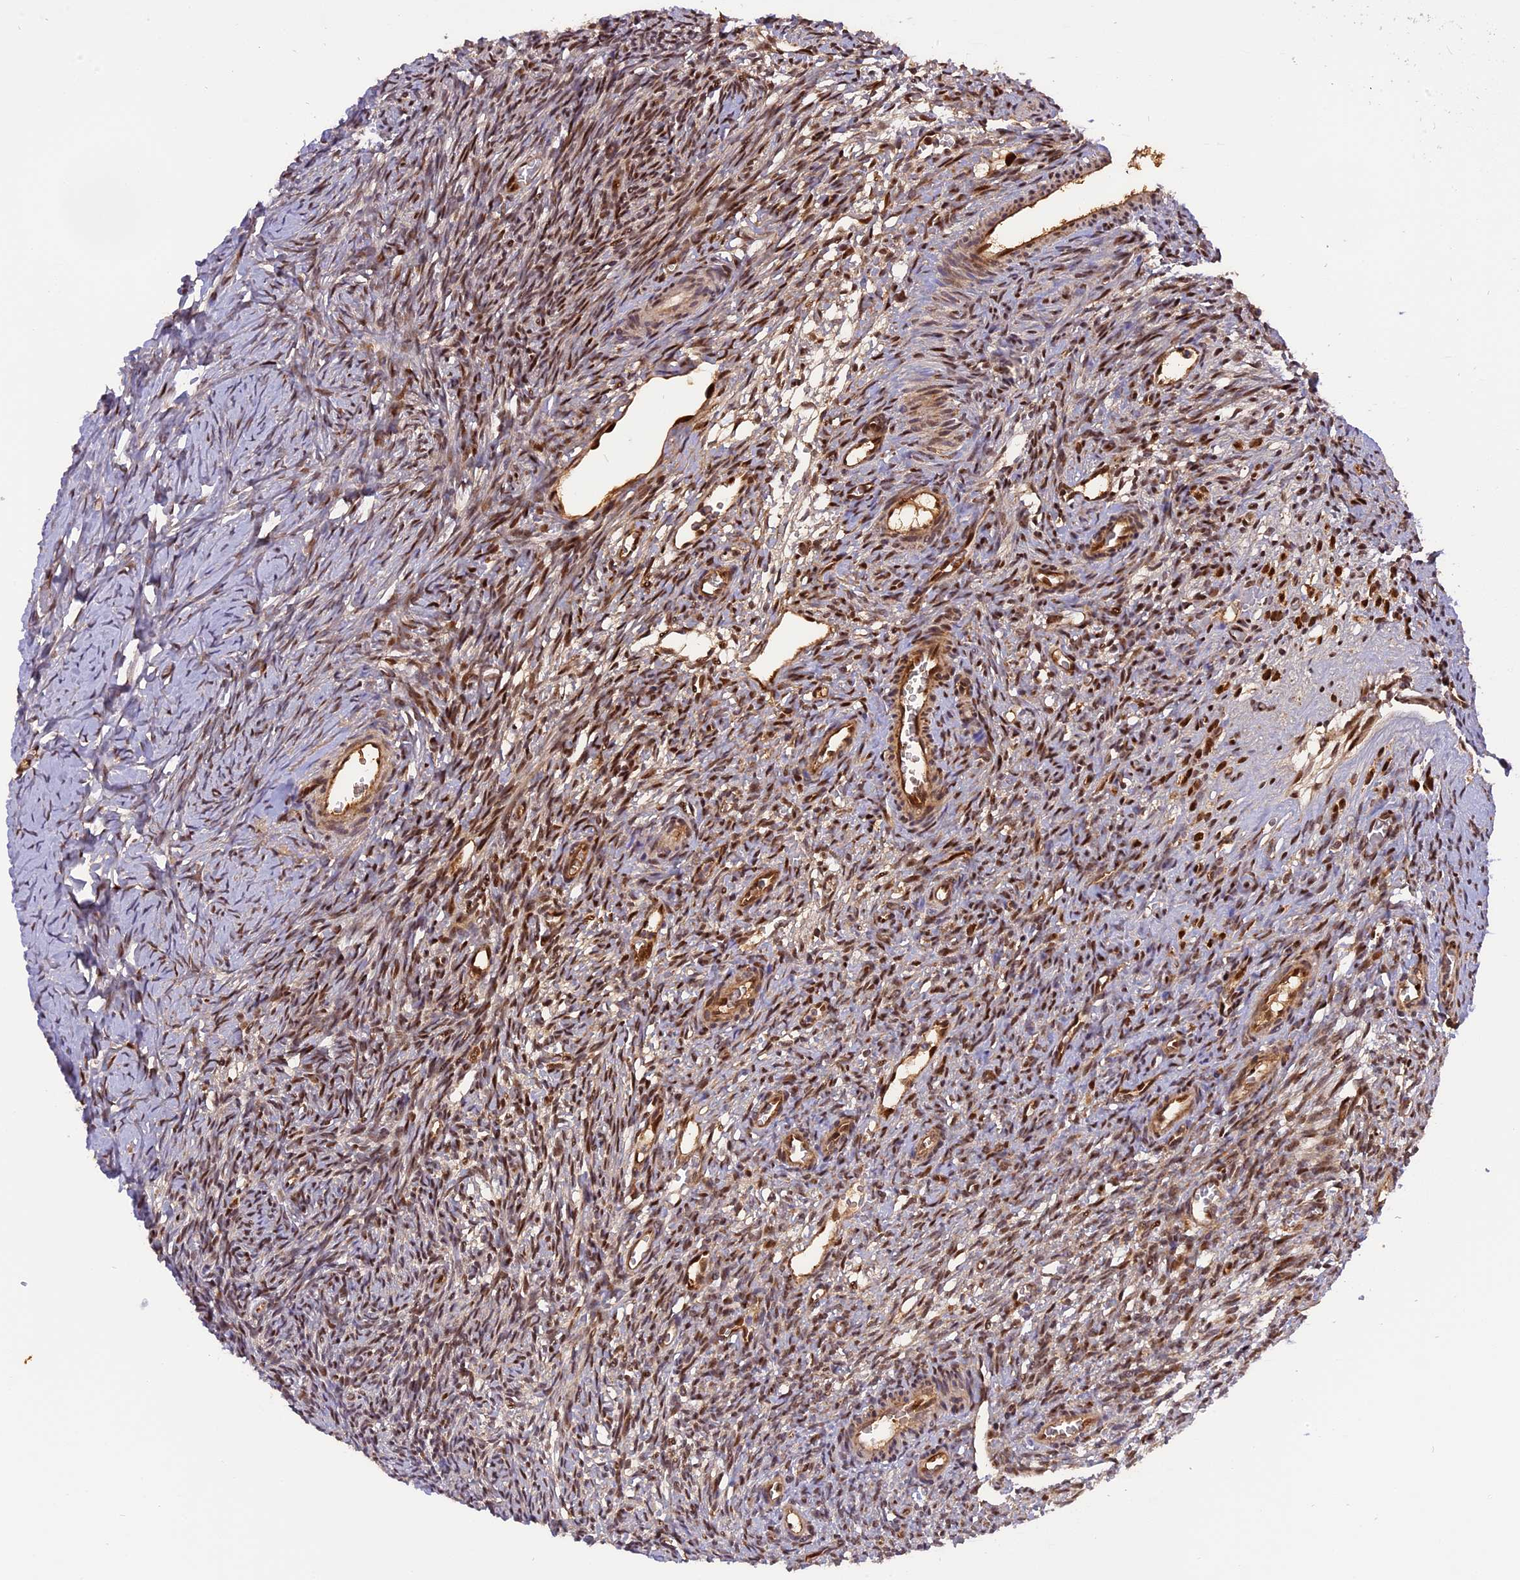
{"staining": {"intensity": "moderate", "quantity": "25%-75%", "location": "nuclear"}, "tissue": "ovary", "cell_type": "Ovarian stroma cells", "image_type": "normal", "snomed": [{"axis": "morphology", "description": "Normal tissue, NOS"}, {"axis": "topography", "description": "Ovary"}], "caption": "DAB immunohistochemical staining of benign ovary demonstrates moderate nuclear protein expression in approximately 25%-75% of ovarian stroma cells.", "gene": "MICALL1", "patient": {"sex": "female", "age": 39}}